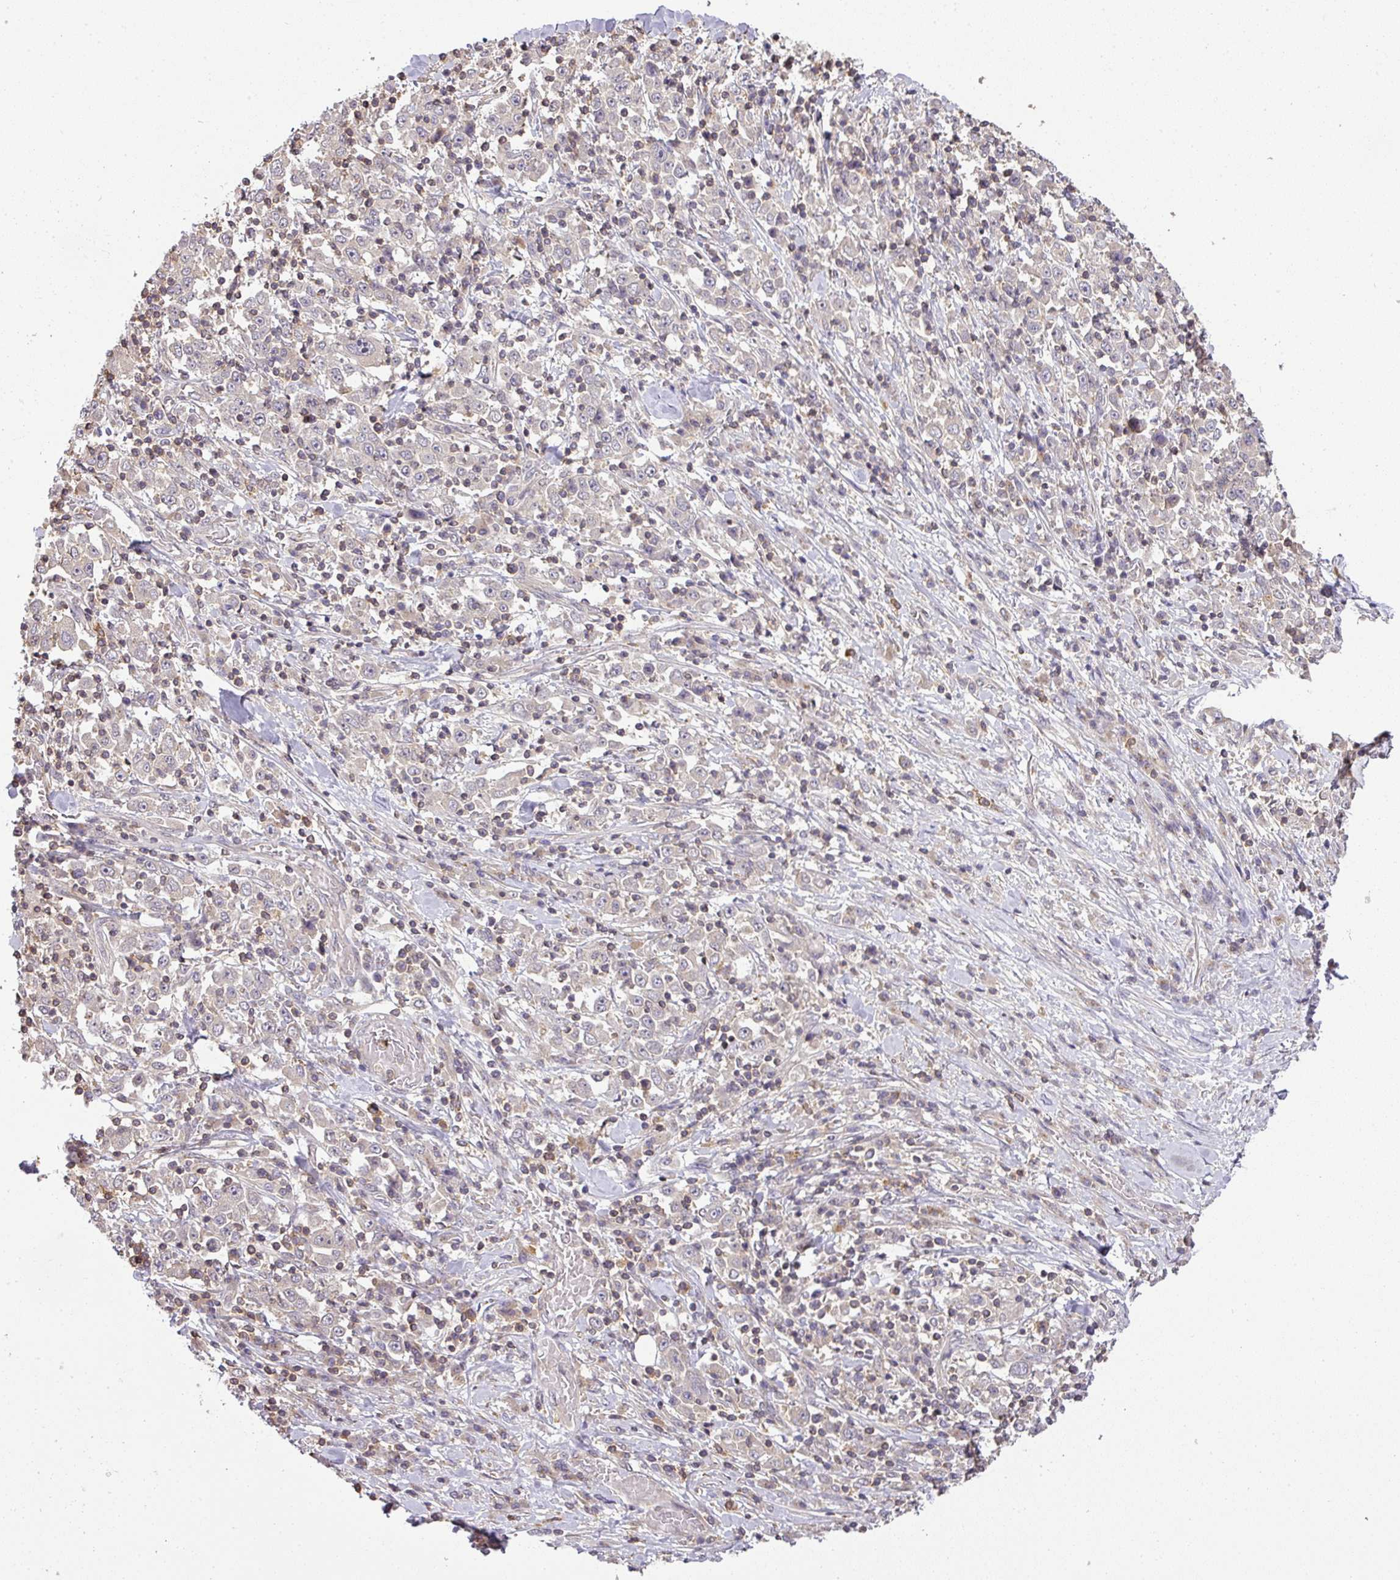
{"staining": {"intensity": "negative", "quantity": "none", "location": "none"}, "tissue": "stomach cancer", "cell_type": "Tumor cells", "image_type": "cancer", "snomed": [{"axis": "morphology", "description": "Normal tissue, NOS"}, {"axis": "morphology", "description": "Adenocarcinoma, NOS"}, {"axis": "topography", "description": "Stomach, upper"}, {"axis": "topography", "description": "Stomach"}], "caption": "The image exhibits no staining of tumor cells in stomach adenocarcinoma.", "gene": "TCL1B", "patient": {"sex": "male", "age": 59}}